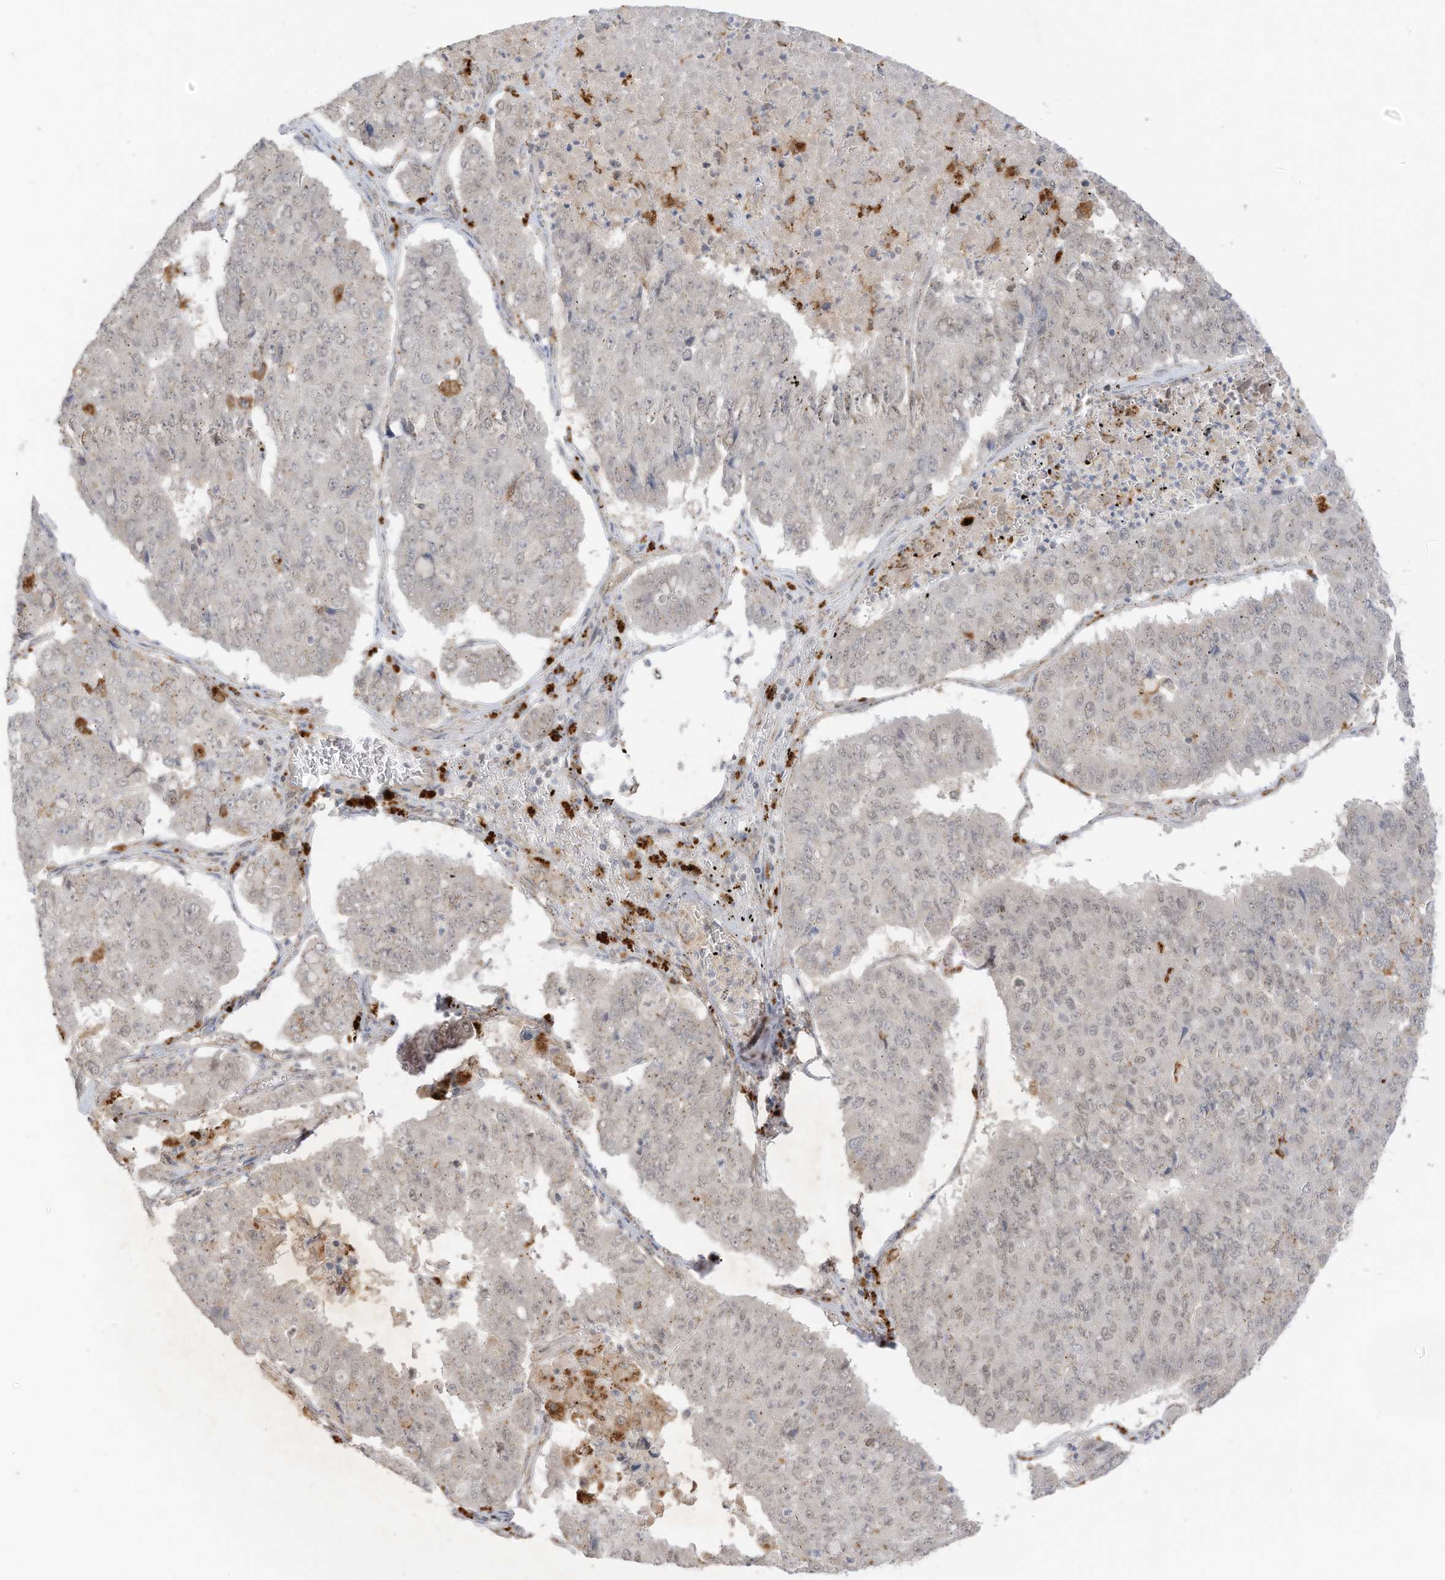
{"staining": {"intensity": "negative", "quantity": "none", "location": "none"}, "tissue": "pancreatic cancer", "cell_type": "Tumor cells", "image_type": "cancer", "snomed": [{"axis": "morphology", "description": "Adenocarcinoma, NOS"}, {"axis": "topography", "description": "Pancreas"}], "caption": "The photomicrograph exhibits no staining of tumor cells in pancreatic cancer. (DAB IHC visualized using brightfield microscopy, high magnification).", "gene": "N4BP3", "patient": {"sex": "male", "age": 50}}